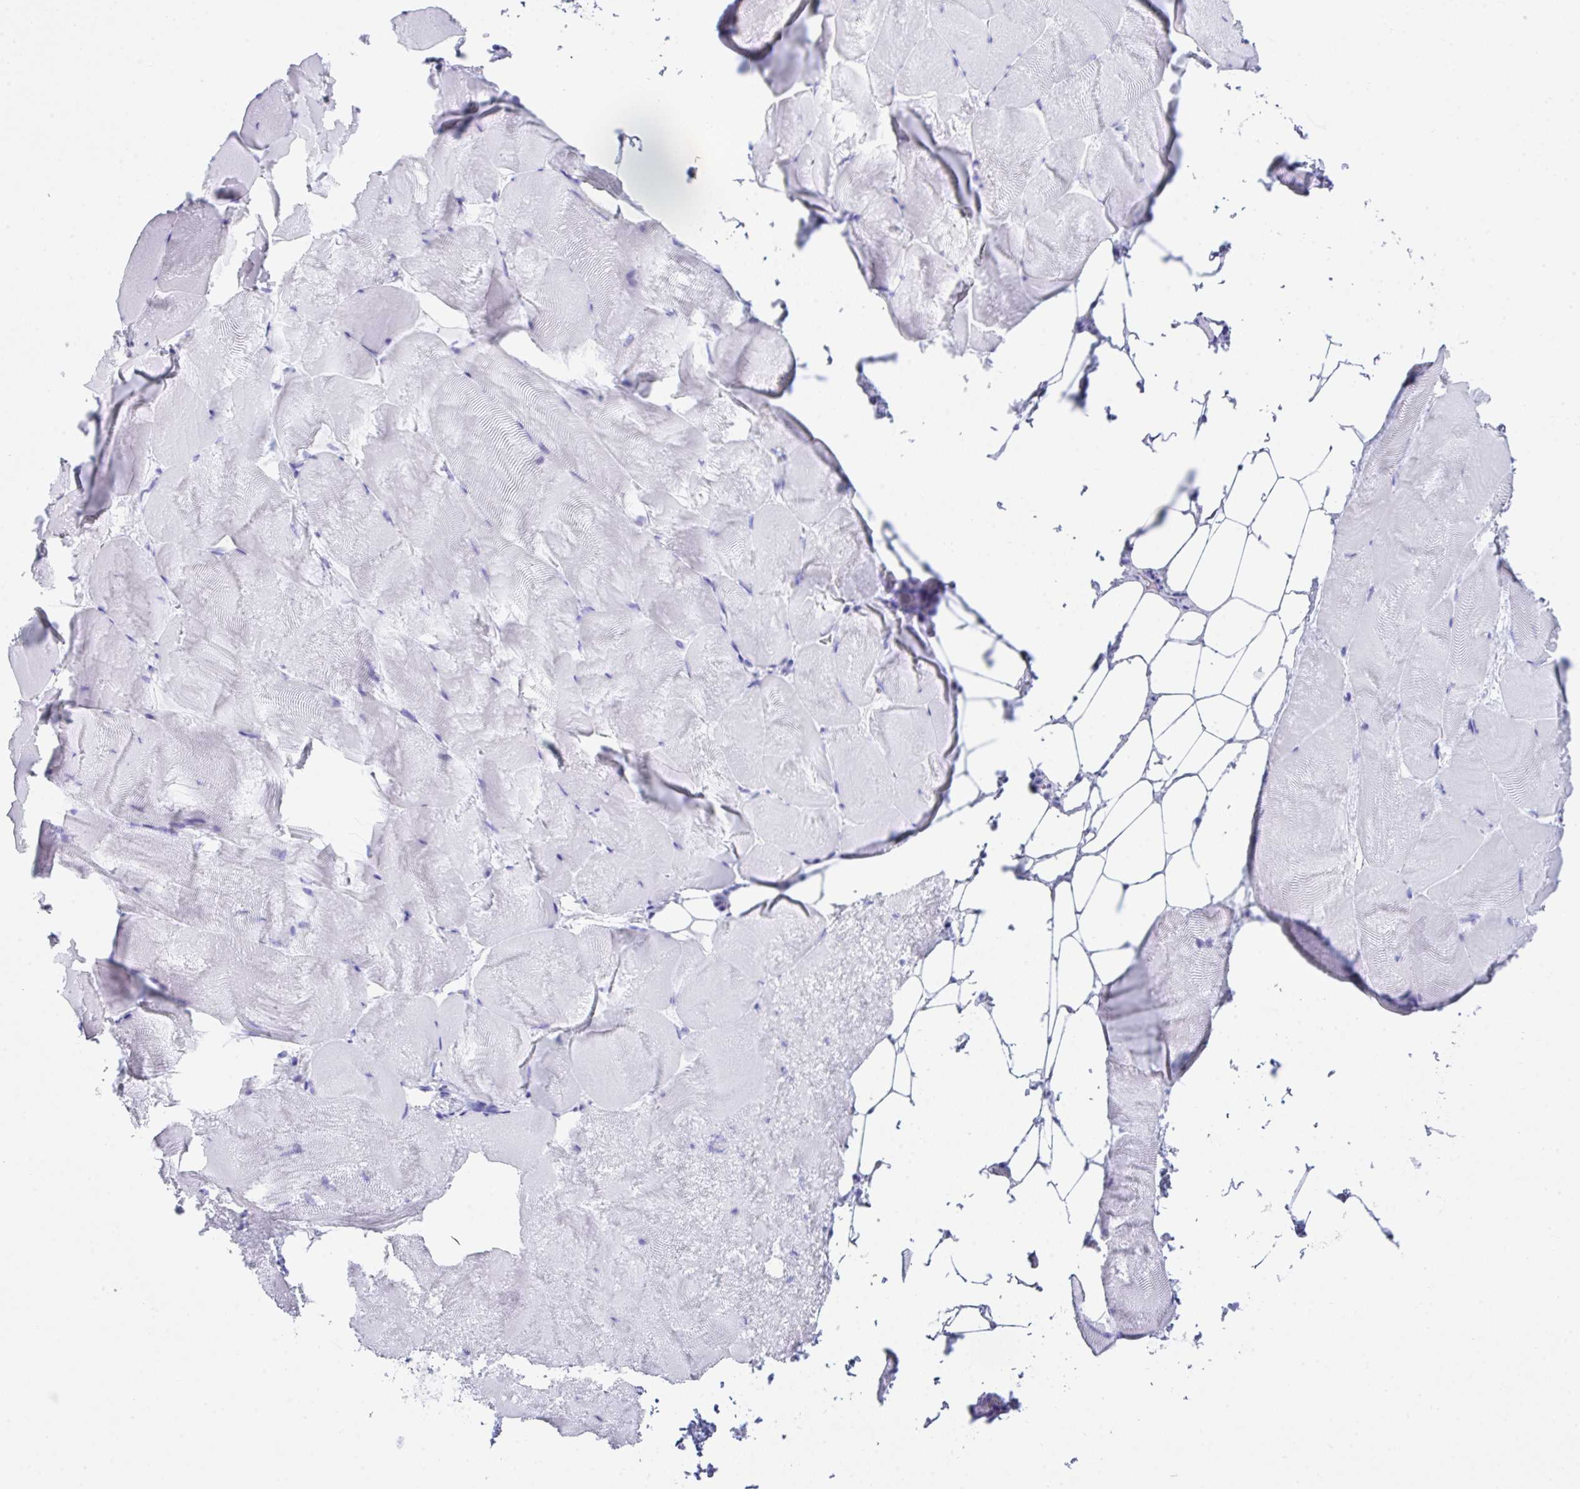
{"staining": {"intensity": "negative", "quantity": "none", "location": "none"}, "tissue": "skeletal muscle", "cell_type": "Myocytes", "image_type": "normal", "snomed": [{"axis": "morphology", "description": "Normal tissue, NOS"}, {"axis": "topography", "description": "Skeletal muscle"}], "caption": "Immunohistochemistry (IHC) of benign skeletal muscle shows no expression in myocytes.", "gene": "LGALS4", "patient": {"sex": "female", "age": 64}}